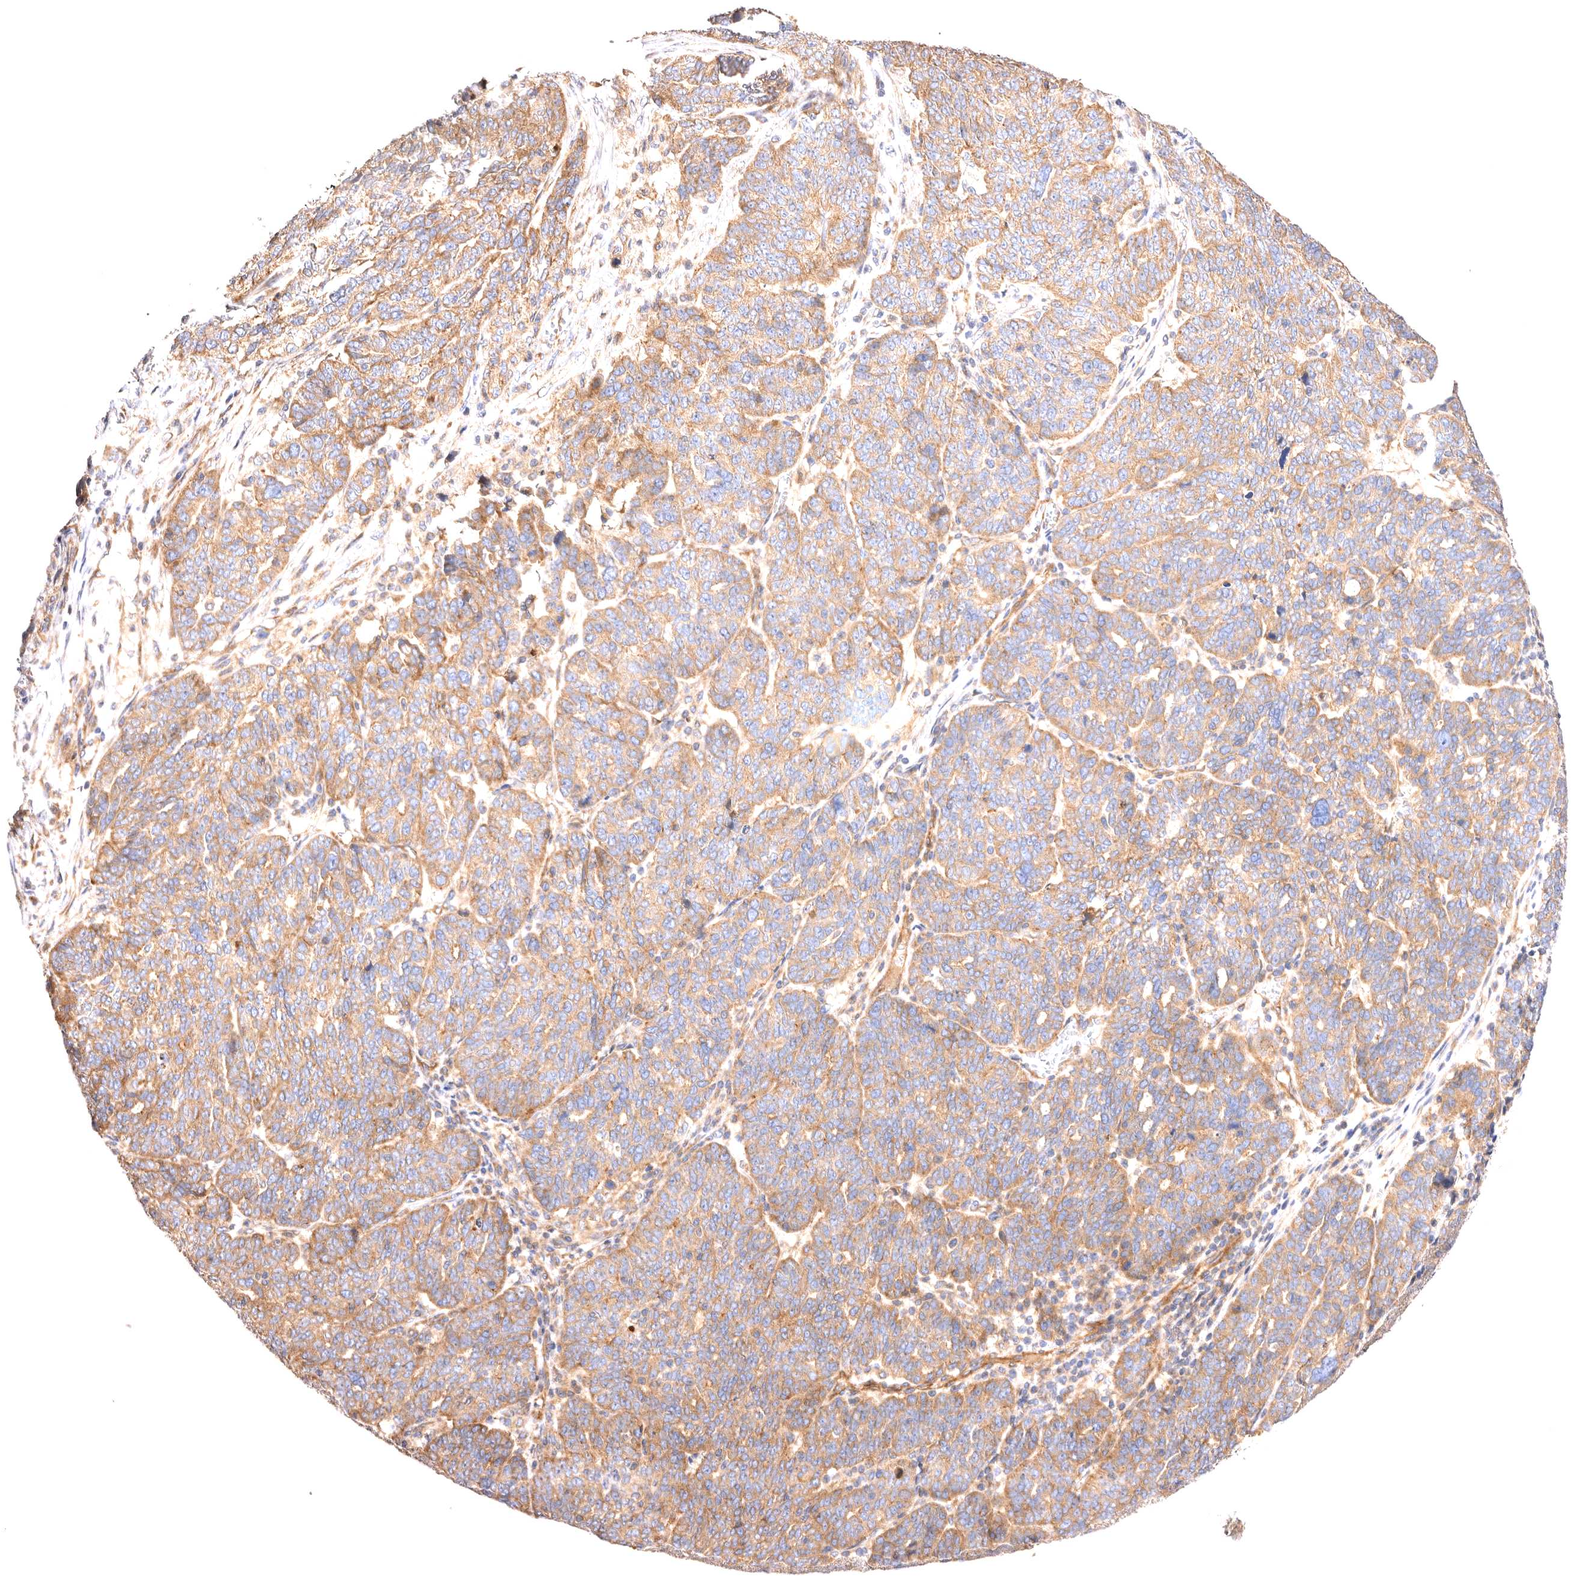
{"staining": {"intensity": "moderate", "quantity": "25%-75%", "location": "cytoplasmic/membranous"}, "tissue": "ovarian cancer", "cell_type": "Tumor cells", "image_type": "cancer", "snomed": [{"axis": "morphology", "description": "Cystadenocarcinoma, serous, NOS"}, {"axis": "topography", "description": "Ovary"}], "caption": "Serous cystadenocarcinoma (ovarian) stained with DAB immunohistochemistry (IHC) exhibits medium levels of moderate cytoplasmic/membranous staining in approximately 25%-75% of tumor cells.", "gene": "VPS45", "patient": {"sex": "female", "age": 59}}